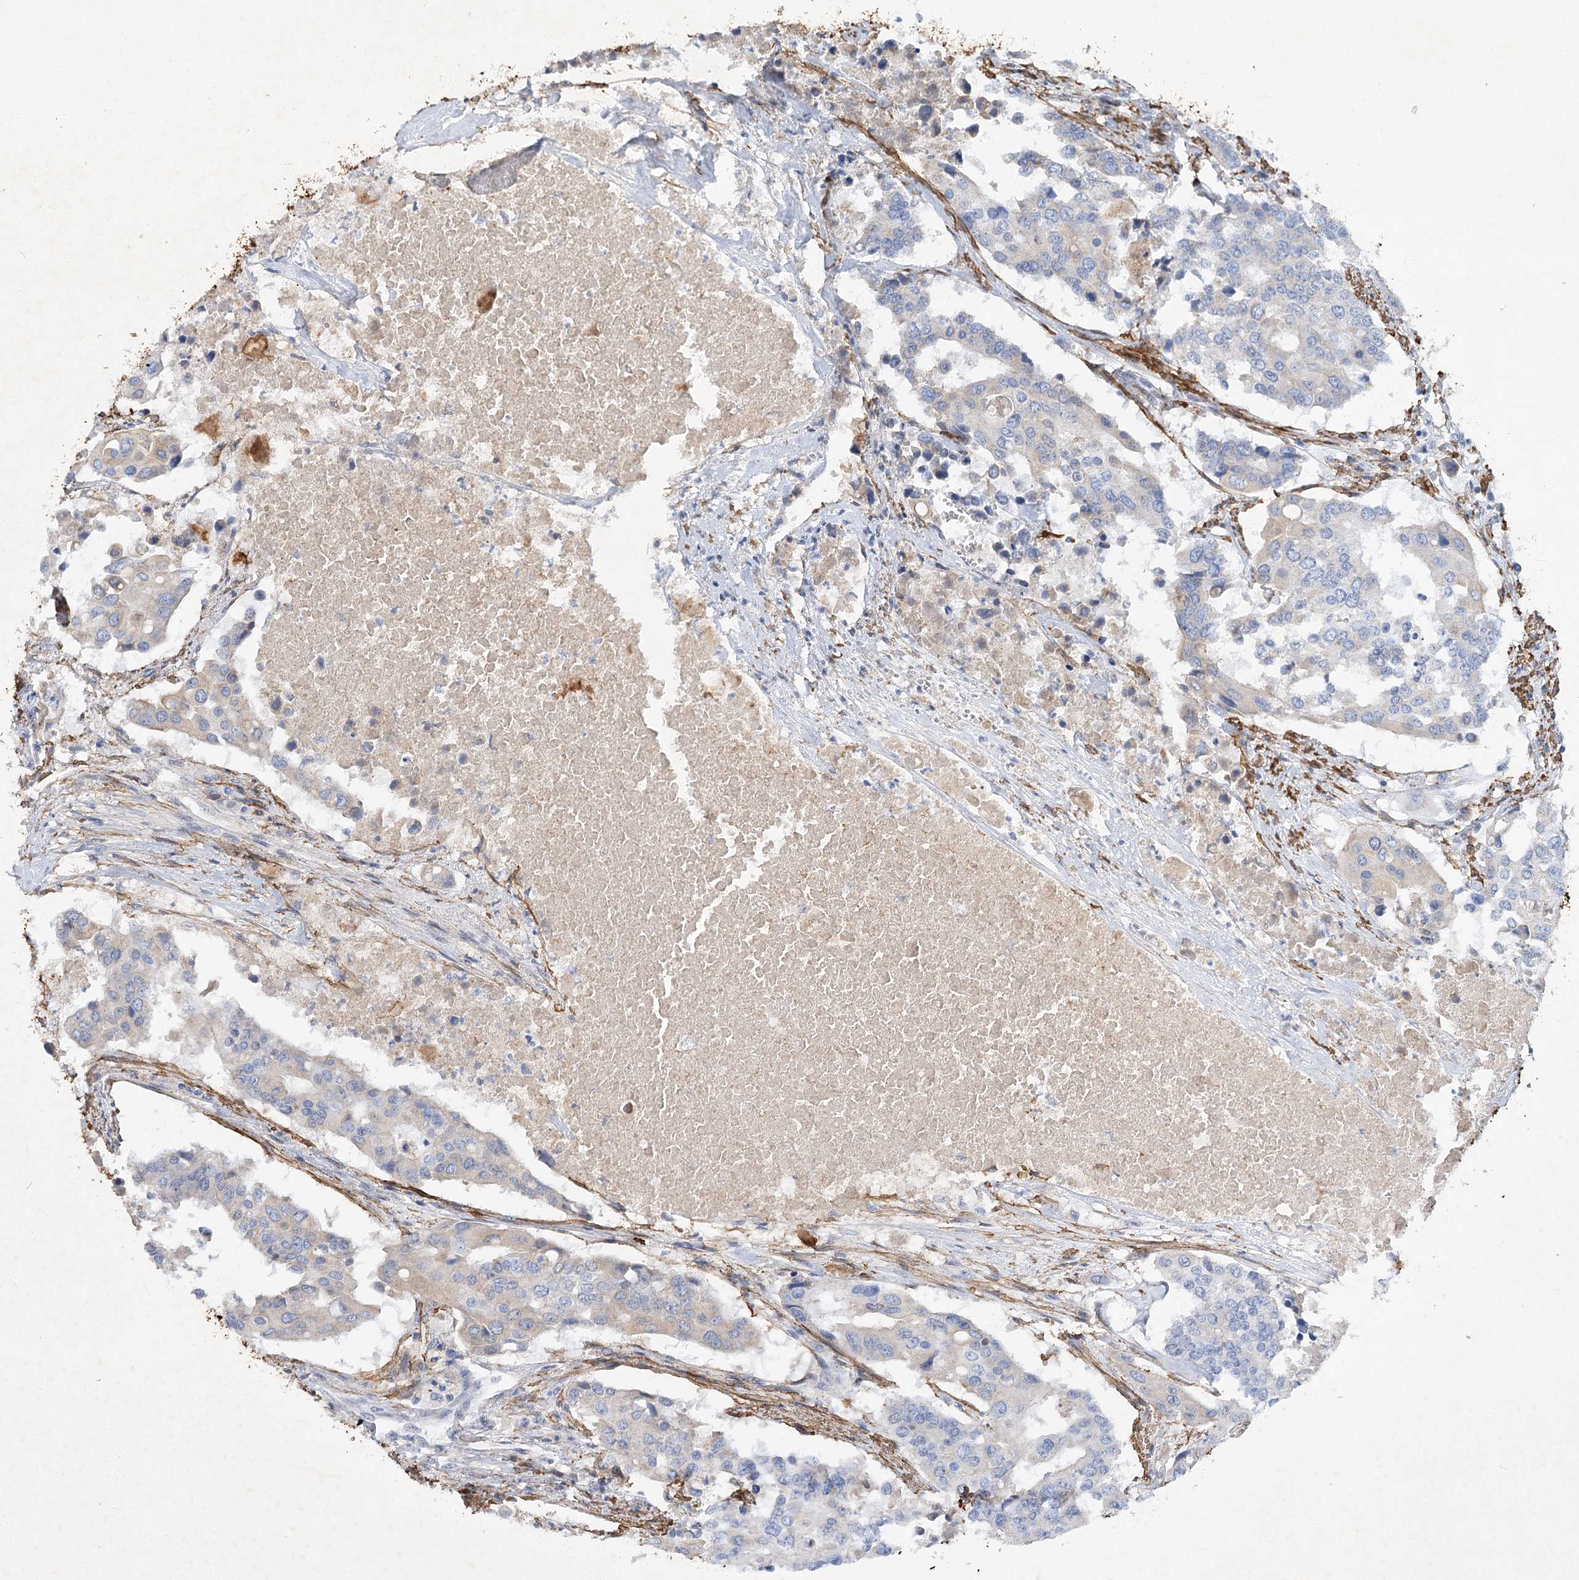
{"staining": {"intensity": "negative", "quantity": "none", "location": "none"}, "tissue": "colorectal cancer", "cell_type": "Tumor cells", "image_type": "cancer", "snomed": [{"axis": "morphology", "description": "Adenocarcinoma, NOS"}, {"axis": "topography", "description": "Colon"}], "caption": "Immunohistochemistry (IHC) image of colorectal cancer stained for a protein (brown), which displays no positivity in tumor cells. (DAB (3,3'-diaminobenzidine) IHC, high magnification).", "gene": "RTN2", "patient": {"sex": "male", "age": 77}}